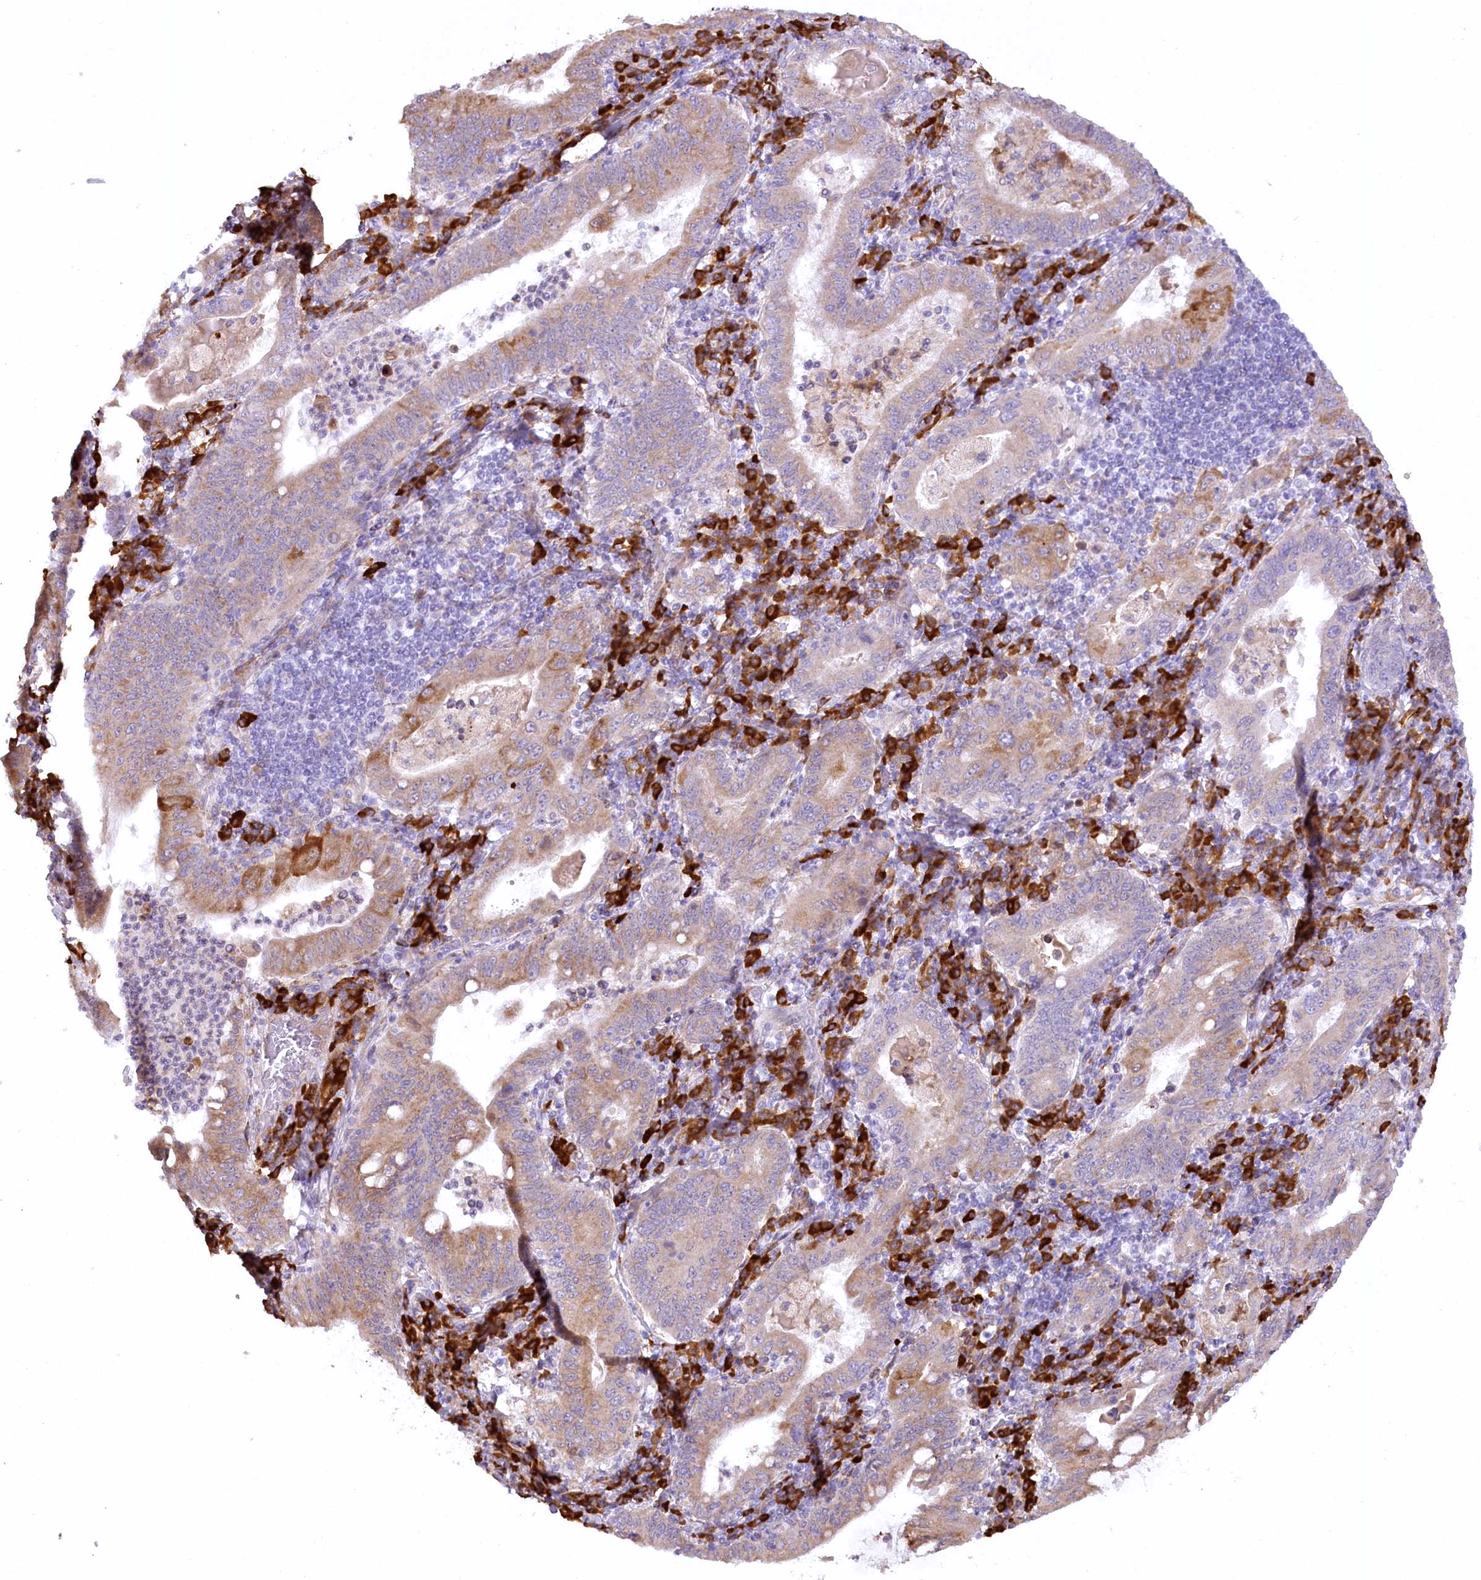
{"staining": {"intensity": "weak", "quantity": "25%-75%", "location": "cytoplasmic/membranous"}, "tissue": "stomach cancer", "cell_type": "Tumor cells", "image_type": "cancer", "snomed": [{"axis": "morphology", "description": "Normal tissue, NOS"}, {"axis": "morphology", "description": "Adenocarcinoma, NOS"}, {"axis": "topography", "description": "Esophagus"}, {"axis": "topography", "description": "Stomach, upper"}, {"axis": "topography", "description": "Peripheral nerve tissue"}], "caption": "This is a micrograph of IHC staining of adenocarcinoma (stomach), which shows weak positivity in the cytoplasmic/membranous of tumor cells.", "gene": "NCKAP5", "patient": {"sex": "male", "age": 62}}